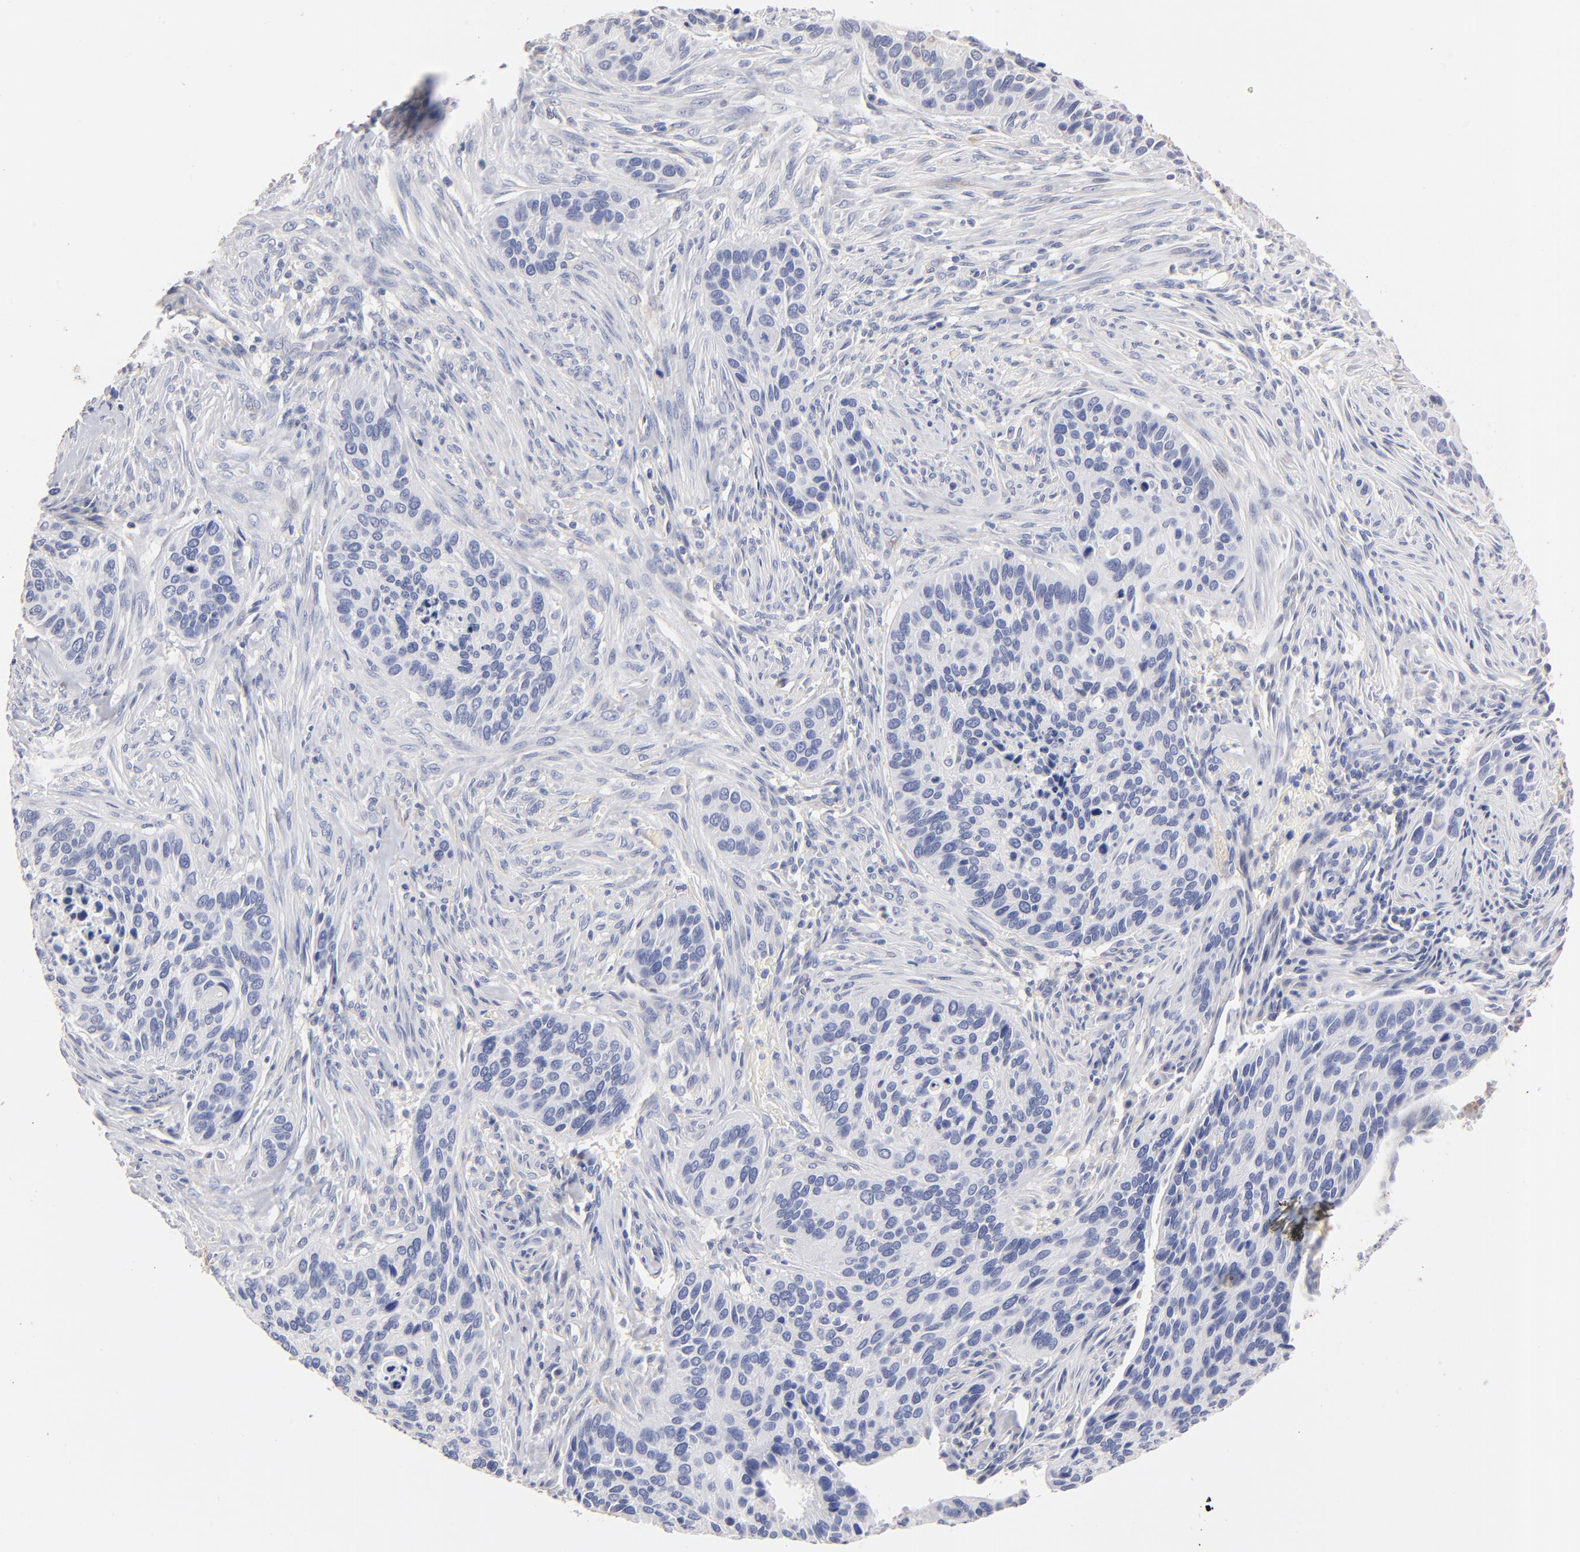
{"staining": {"intensity": "negative", "quantity": "none", "location": "none"}, "tissue": "cervical cancer", "cell_type": "Tumor cells", "image_type": "cancer", "snomed": [{"axis": "morphology", "description": "Adenocarcinoma, NOS"}, {"axis": "topography", "description": "Cervix"}], "caption": "A micrograph of human cervical adenocarcinoma is negative for staining in tumor cells. The staining was performed using DAB (3,3'-diaminobenzidine) to visualize the protein expression in brown, while the nuclei were stained in blue with hematoxylin (Magnification: 20x).", "gene": "ITGA8", "patient": {"sex": "female", "age": 29}}